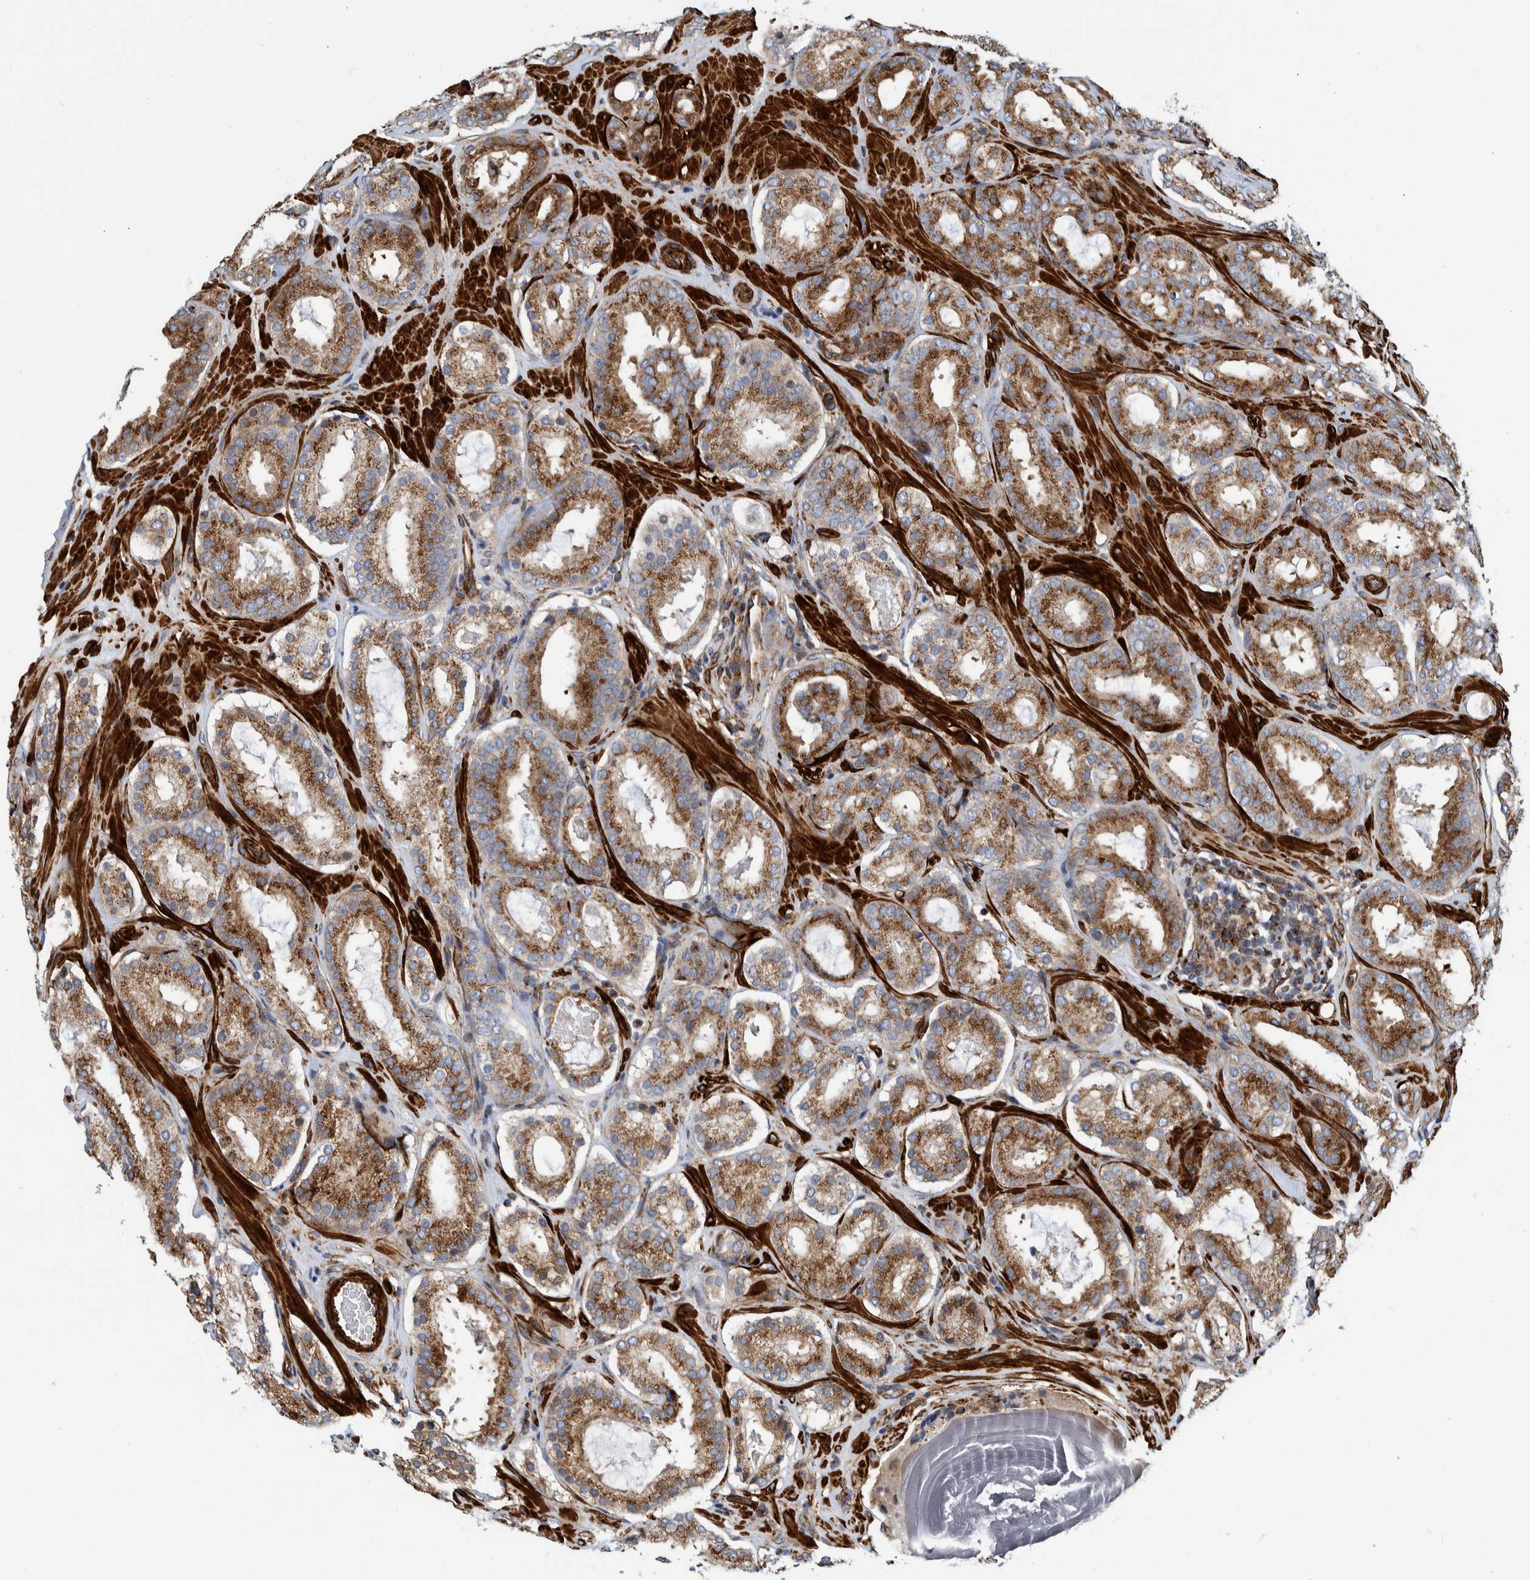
{"staining": {"intensity": "moderate", "quantity": ">75%", "location": "cytoplasmic/membranous"}, "tissue": "prostate cancer", "cell_type": "Tumor cells", "image_type": "cancer", "snomed": [{"axis": "morphology", "description": "Adenocarcinoma, Low grade"}, {"axis": "topography", "description": "Prostate"}], "caption": "IHC photomicrograph of prostate cancer stained for a protein (brown), which exhibits medium levels of moderate cytoplasmic/membranous positivity in approximately >75% of tumor cells.", "gene": "CCDC57", "patient": {"sex": "male", "age": 69}}